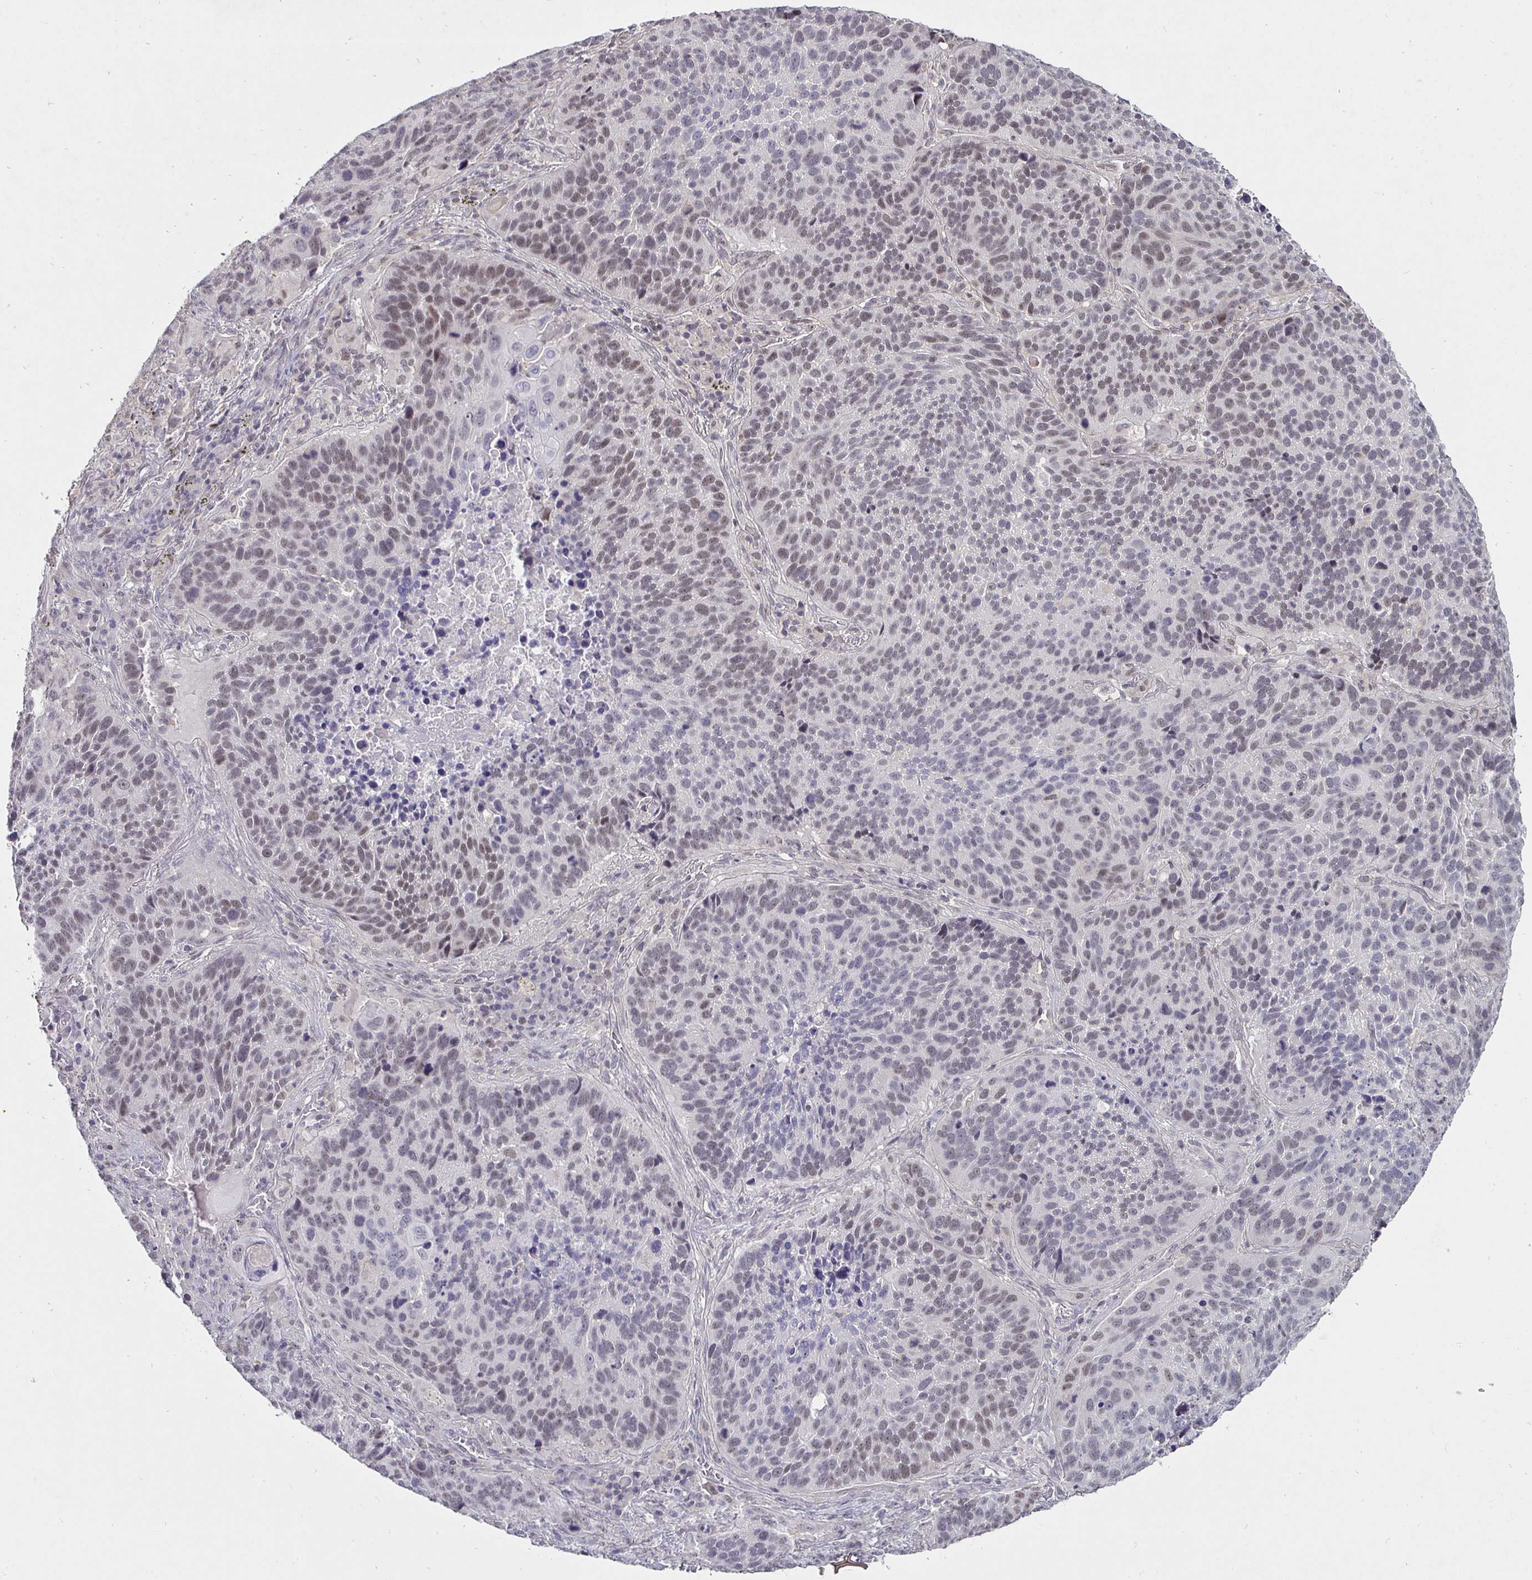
{"staining": {"intensity": "weak", "quantity": "25%-75%", "location": "nuclear"}, "tissue": "lung cancer", "cell_type": "Tumor cells", "image_type": "cancer", "snomed": [{"axis": "morphology", "description": "Squamous cell carcinoma, NOS"}, {"axis": "topography", "description": "Lung"}], "caption": "Protein staining by immunohistochemistry (IHC) reveals weak nuclear positivity in about 25%-75% of tumor cells in lung cancer.", "gene": "MLH1", "patient": {"sex": "male", "age": 68}}